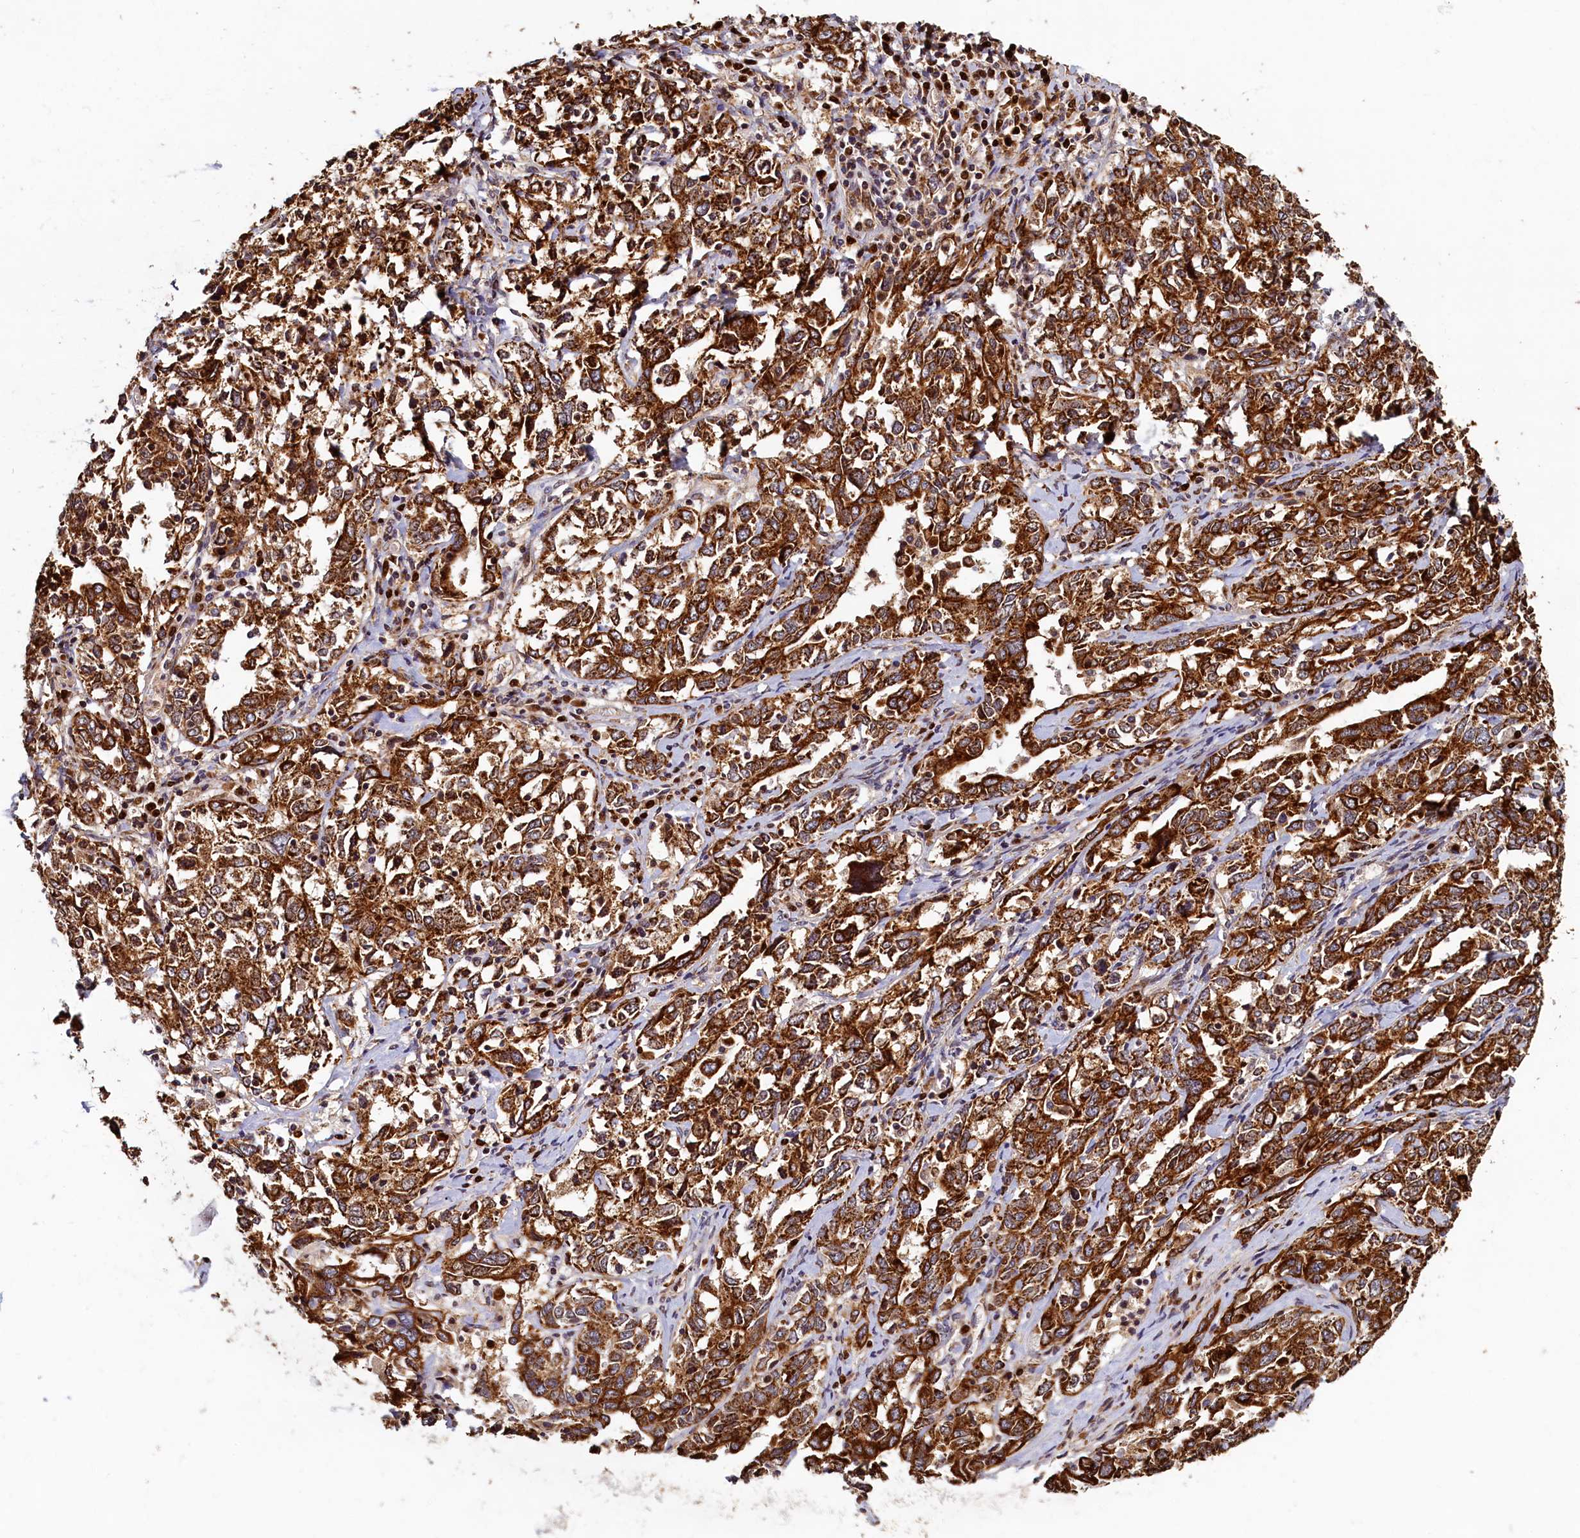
{"staining": {"intensity": "strong", "quantity": ">75%", "location": "cytoplasmic/membranous"}, "tissue": "ovarian cancer", "cell_type": "Tumor cells", "image_type": "cancer", "snomed": [{"axis": "morphology", "description": "Carcinoma, endometroid"}, {"axis": "topography", "description": "Ovary"}], "caption": "Tumor cells display high levels of strong cytoplasmic/membranous staining in approximately >75% of cells in human ovarian endometroid carcinoma.", "gene": "NCKAP5L", "patient": {"sex": "female", "age": 62}}